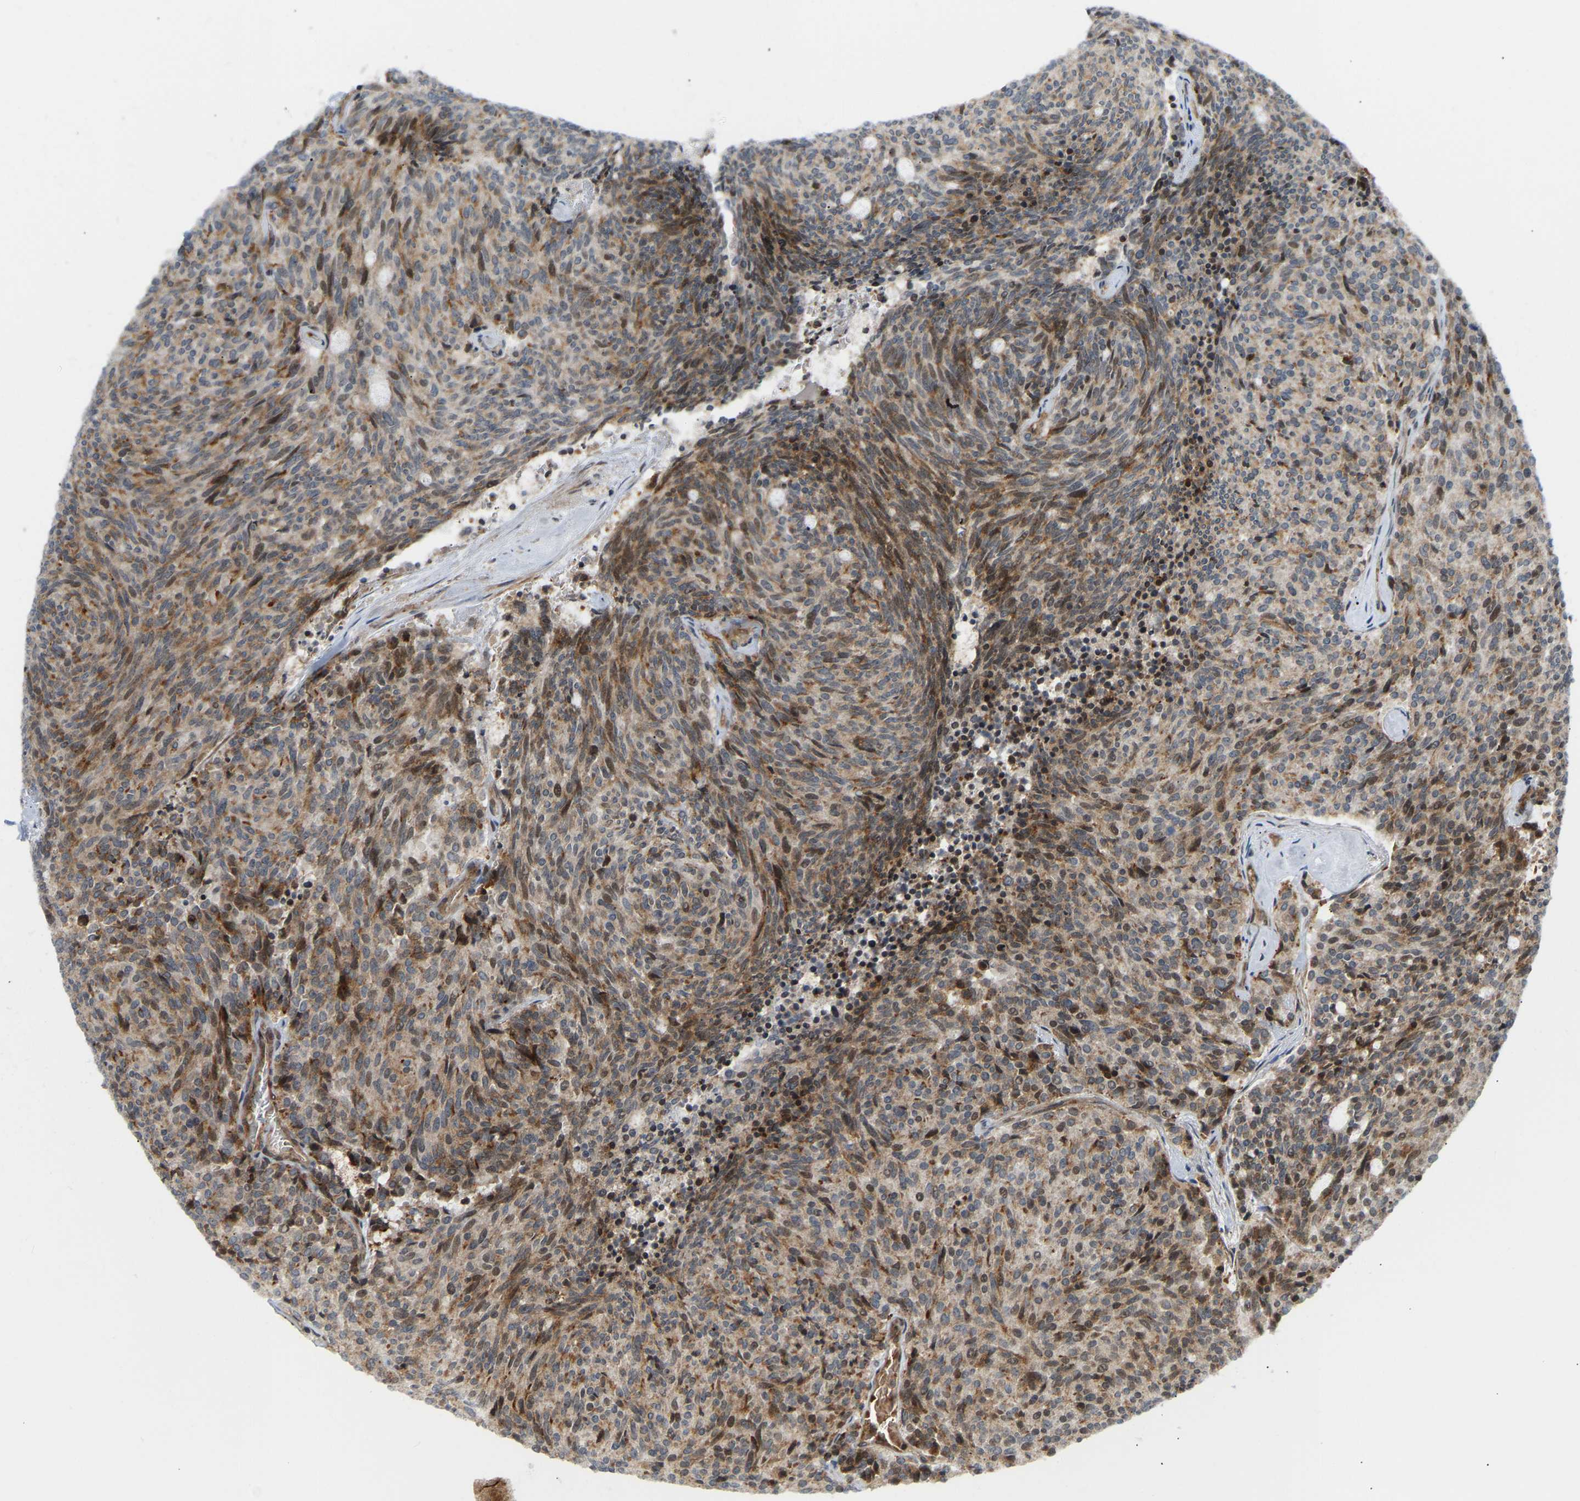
{"staining": {"intensity": "moderate", "quantity": ">75%", "location": "cytoplasmic/membranous,nuclear"}, "tissue": "carcinoid", "cell_type": "Tumor cells", "image_type": "cancer", "snomed": [{"axis": "morphology", "description": "Carcinoid, malignant, NOS"}, {"axis": "topography", "description": "Pancreas"}], "caption": "The histopathology image demonstrates immunohistochemical staining of carcinoid (malignant). There is moderate cytoplasmic/membranous and nuclear staining is appreciated in about >75% of tumor cells.", "gene": "POGLUT2", "patient": {"sex": "female", "age": 54}}